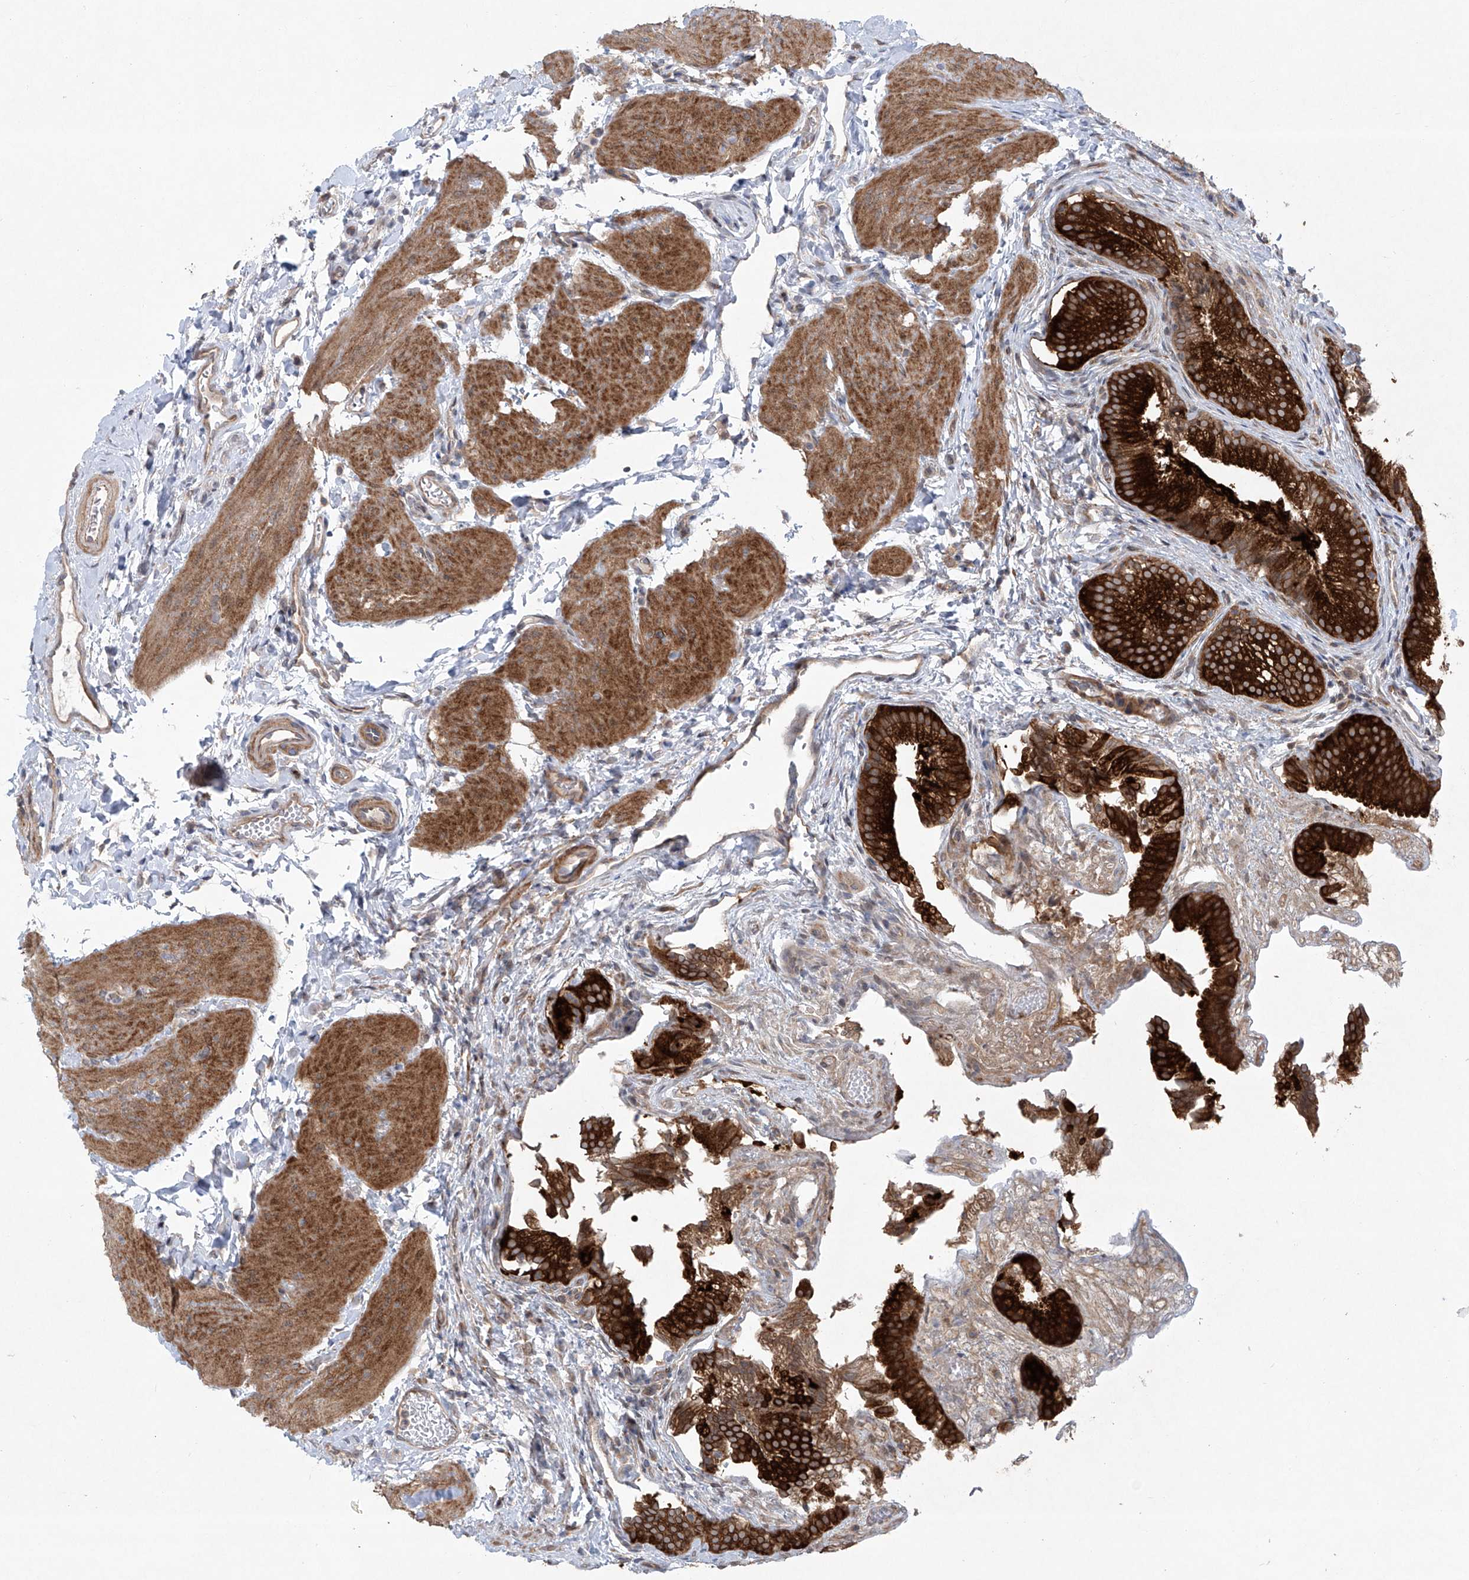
{"staining": {"intensity": "strong", "quantity": ">75%", "location": "cytoplasmic/membranous"}, "tissue": "gallbladder", "cell_type": "Glandular cells", "image_type": "normal", "snomed": [{"axis": "morphology", "description": "Normal tissue, NOS"}, {"axis": "topography", "description": "Gallbladder"}], "caption": "Strong cytoplasmic/membranous expression is appreciated in about >75% of glandular cells in benign gallbladder. The protein is stained brown, and the nuclei are stained in blue (DAB IHC with brightfield microscopy, high magnification).", "gene": "KLC4", "patient": {"sex": "female", "age": 30}}